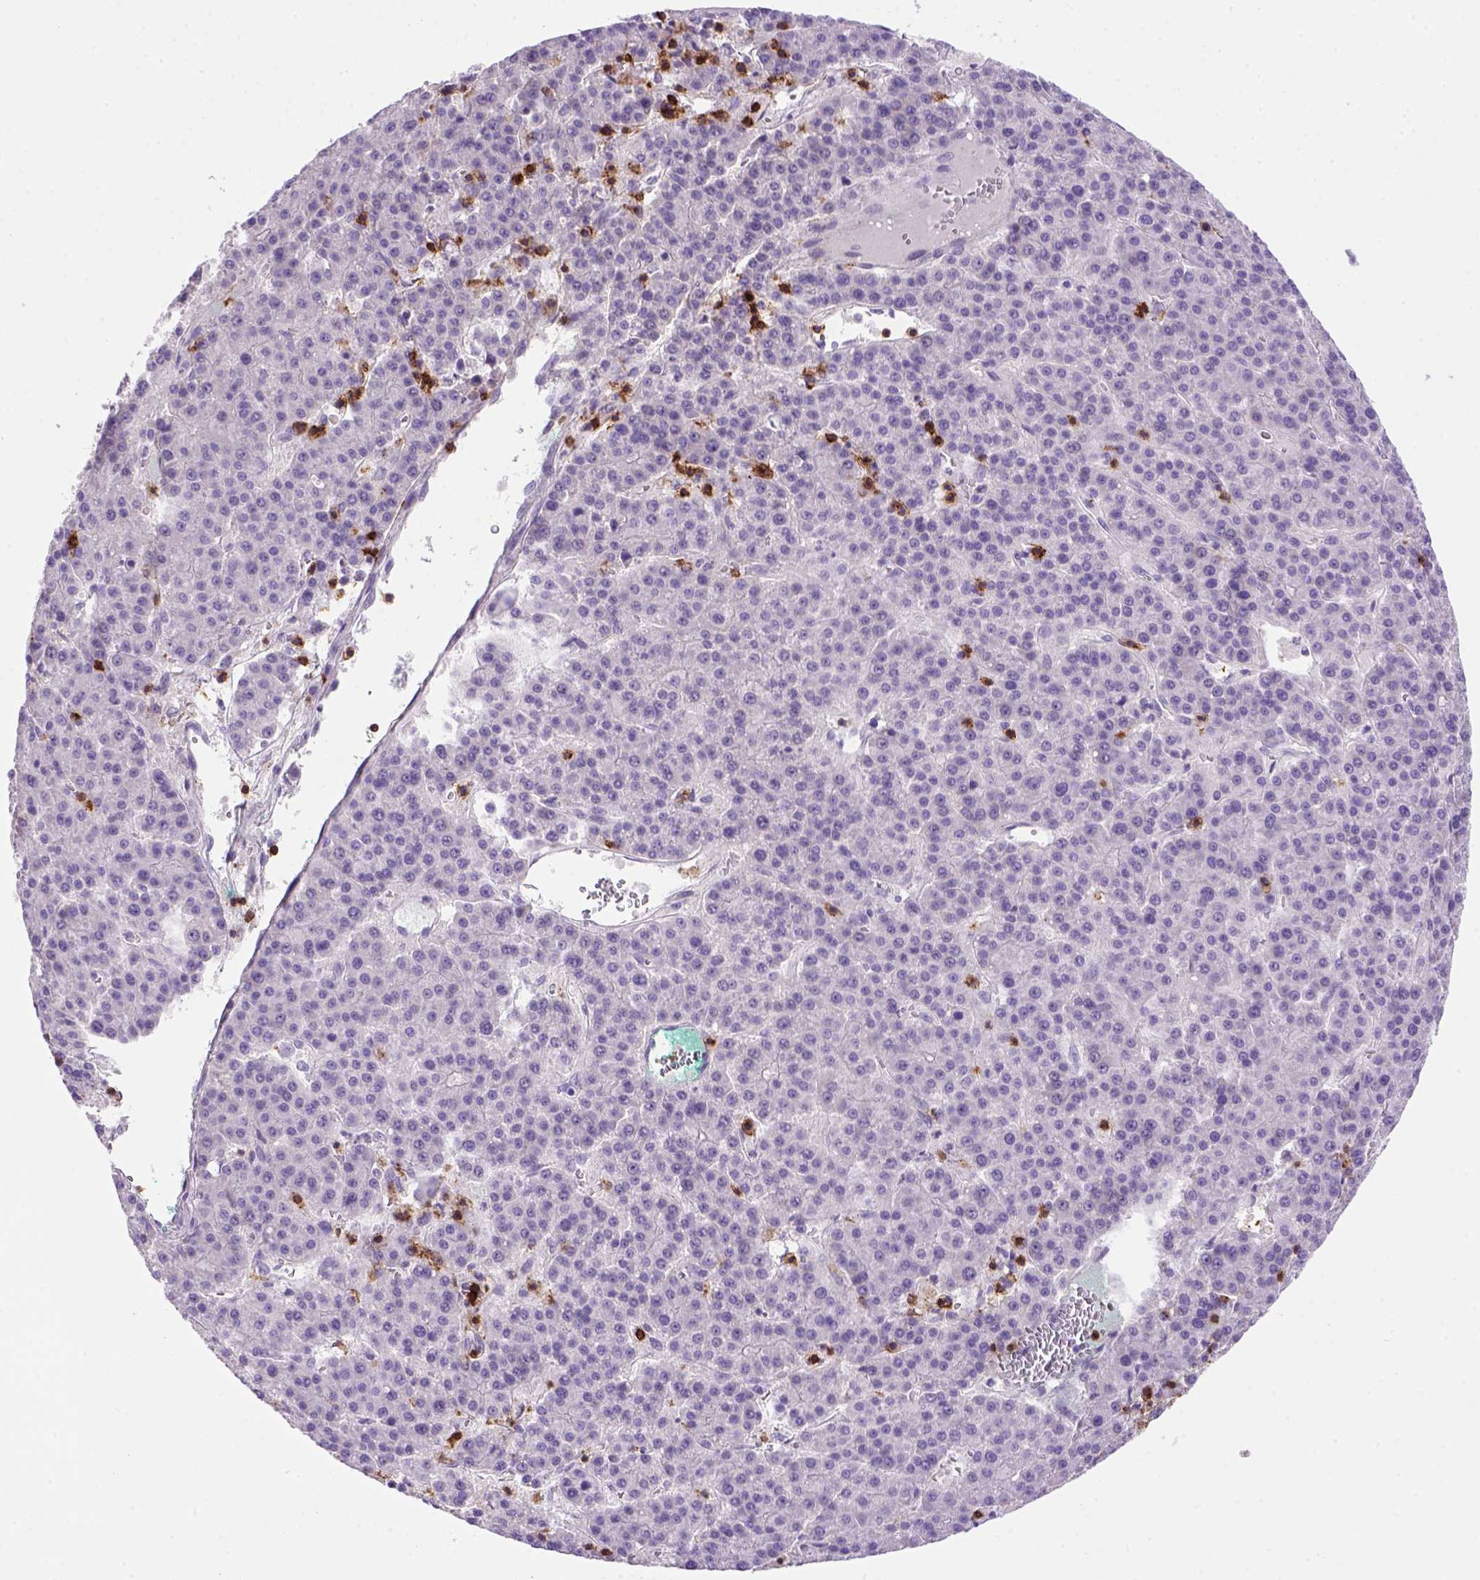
{"staining": {"intensity": "negative", "quantity": "none", "location": "none"}, "tissue": "liver cancer", "cell_type": "Tumor cells", "image_type": "cancer", "snomed": [{"axis": "morphology", "description": "Carcinoma, Hepatocellular, NOS"}, {"axis": "topography", "description": "Liver"}], "caption": "Immunohistochemical staining of liver cancer (hepatocellular carcinoma) exhibits no significant expression in tumor cells. (IHC, brightfield microscopy, high magnification).", "gene": "CD3E", "patient": {"sex": "female", "age": 58}}